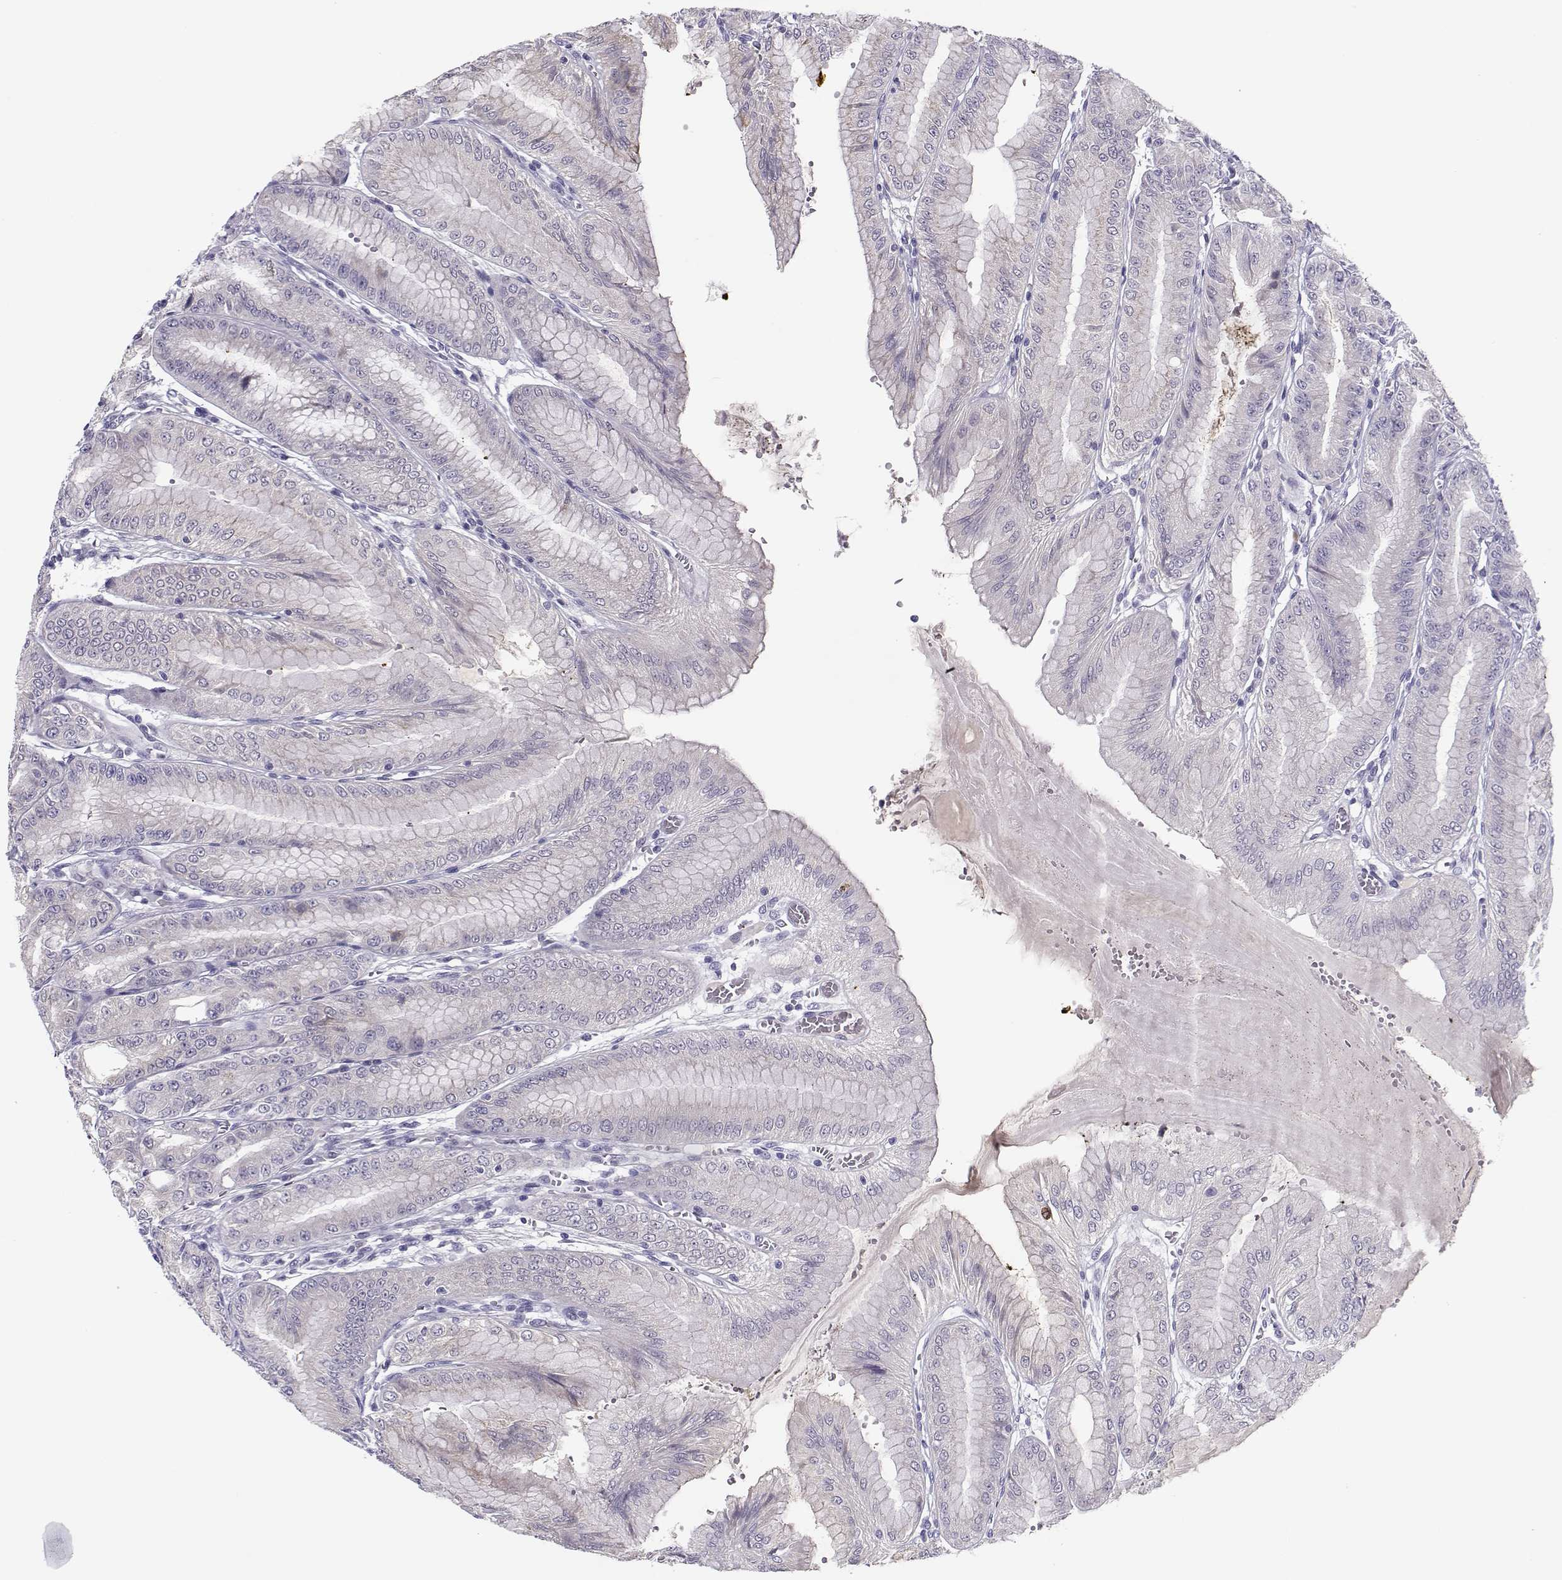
{"staining": {"intensity": "negative", "quantity": "none", "location": "none"}, "tissue": "stomach", "cell_type": "Glandular cells", "image_type": "normal", "snomed": [{"axis": "morphology", "description": "Normal tissue, NOS"}, {"axis": "topography", "description": "Stomach, lower"}], "caption": "Immunohistochemistry (IHC) micrograph of unremarkable stomach: stomach stained with DAB reveals no significant protein positivity in glandular cells.", "gene": "CFAP77", "patient": {"sex": "male", "age": 71}}